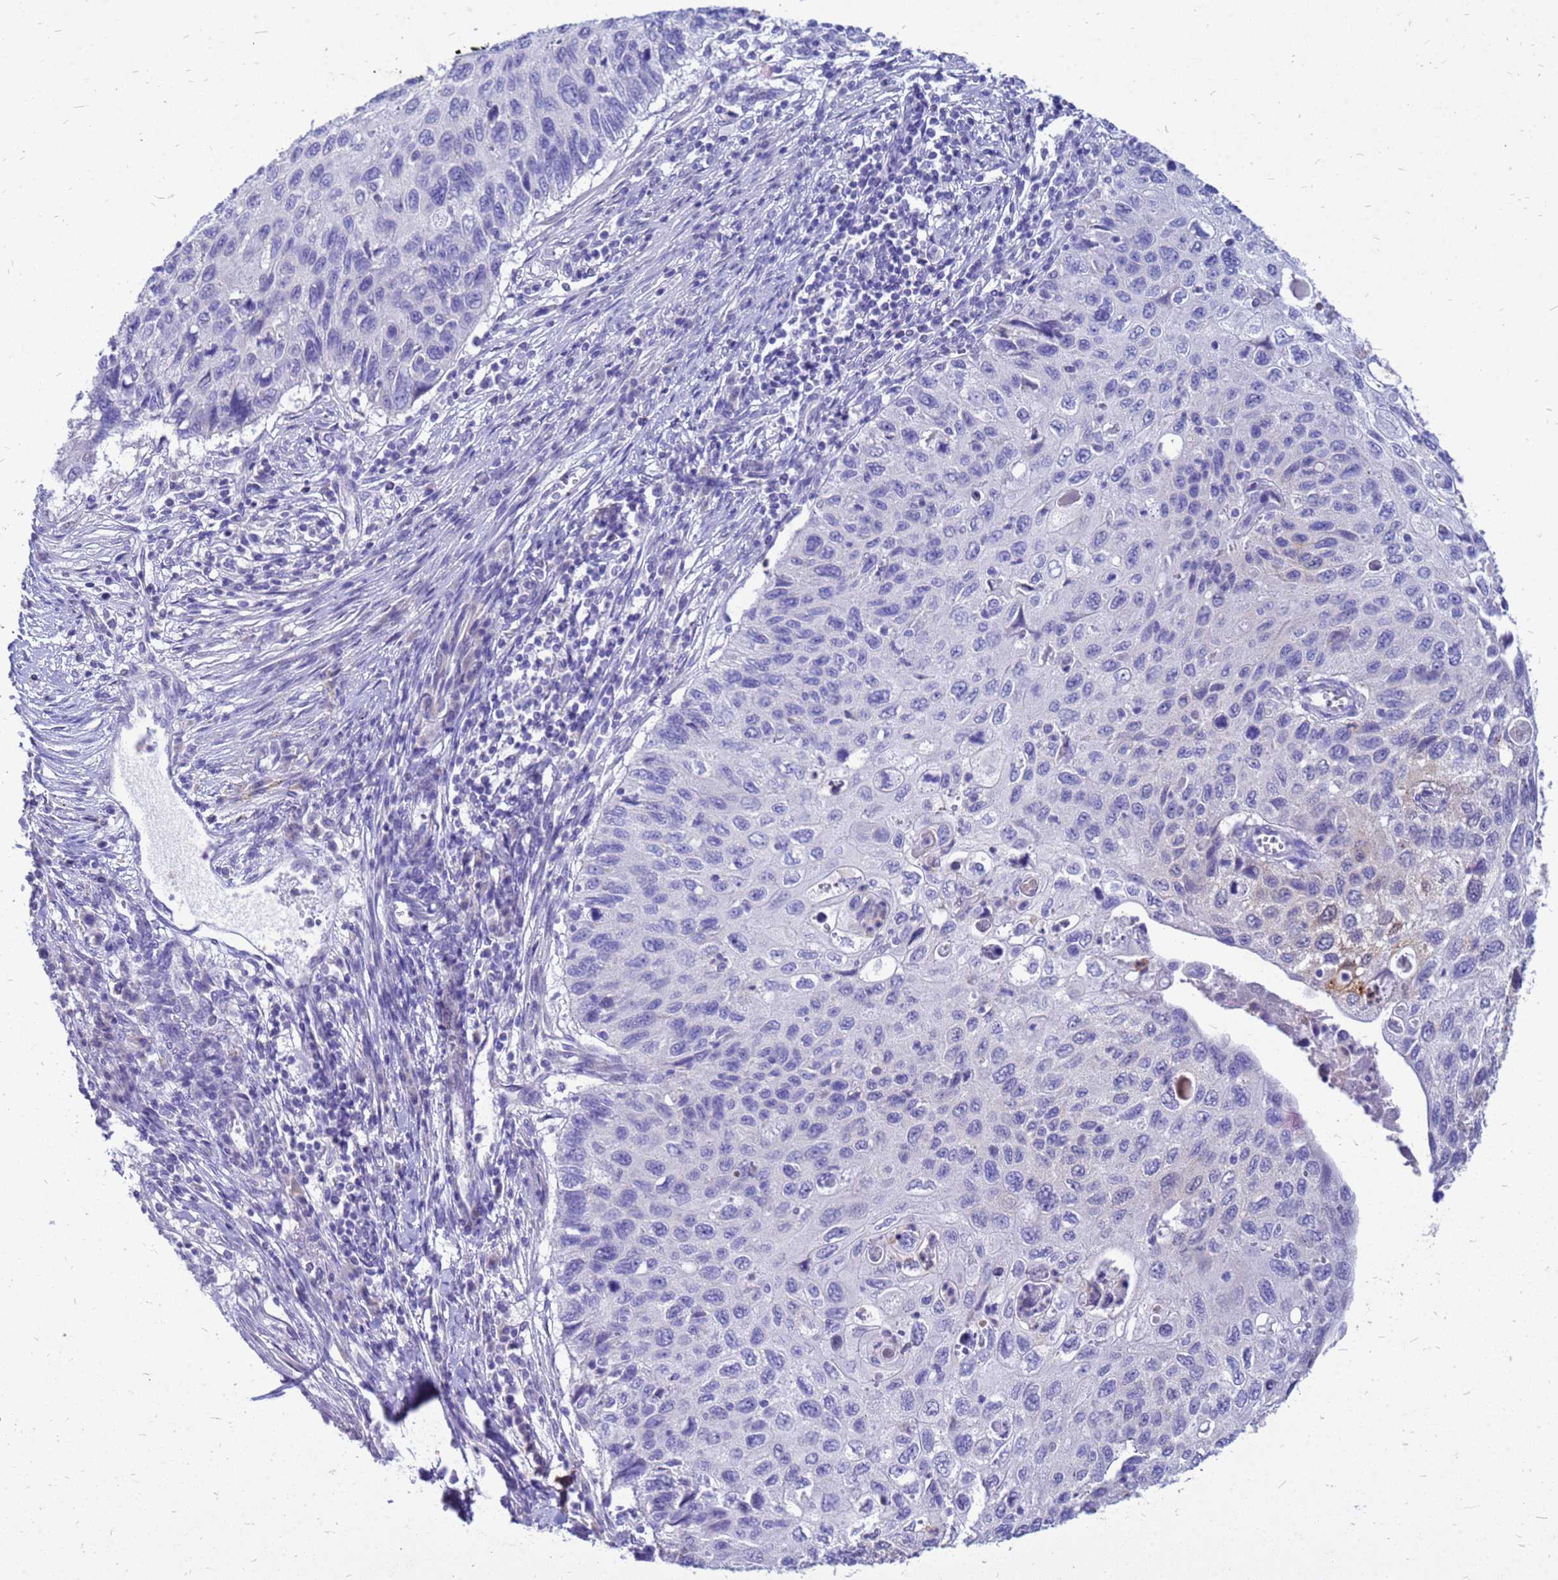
{"staining": {"intensity": "negative", "quantity": "none", "location": "none"}, "tissue": "cervical cancer", "cell_type": "Tumor cells", "image_type": "cancer", "snomed": [{"axis": "morphology", "description": "Squamous cell carcinoma, NOS"}, {"axis": "topography", "description": "Cervix"}], "caption": "The histopathology image demonstrates no staining of tumor cells in cervical cancer (squamous cell carcinoma).", "gene": "AKR1C1", "patient": {"sex": "female", "age": 70}}